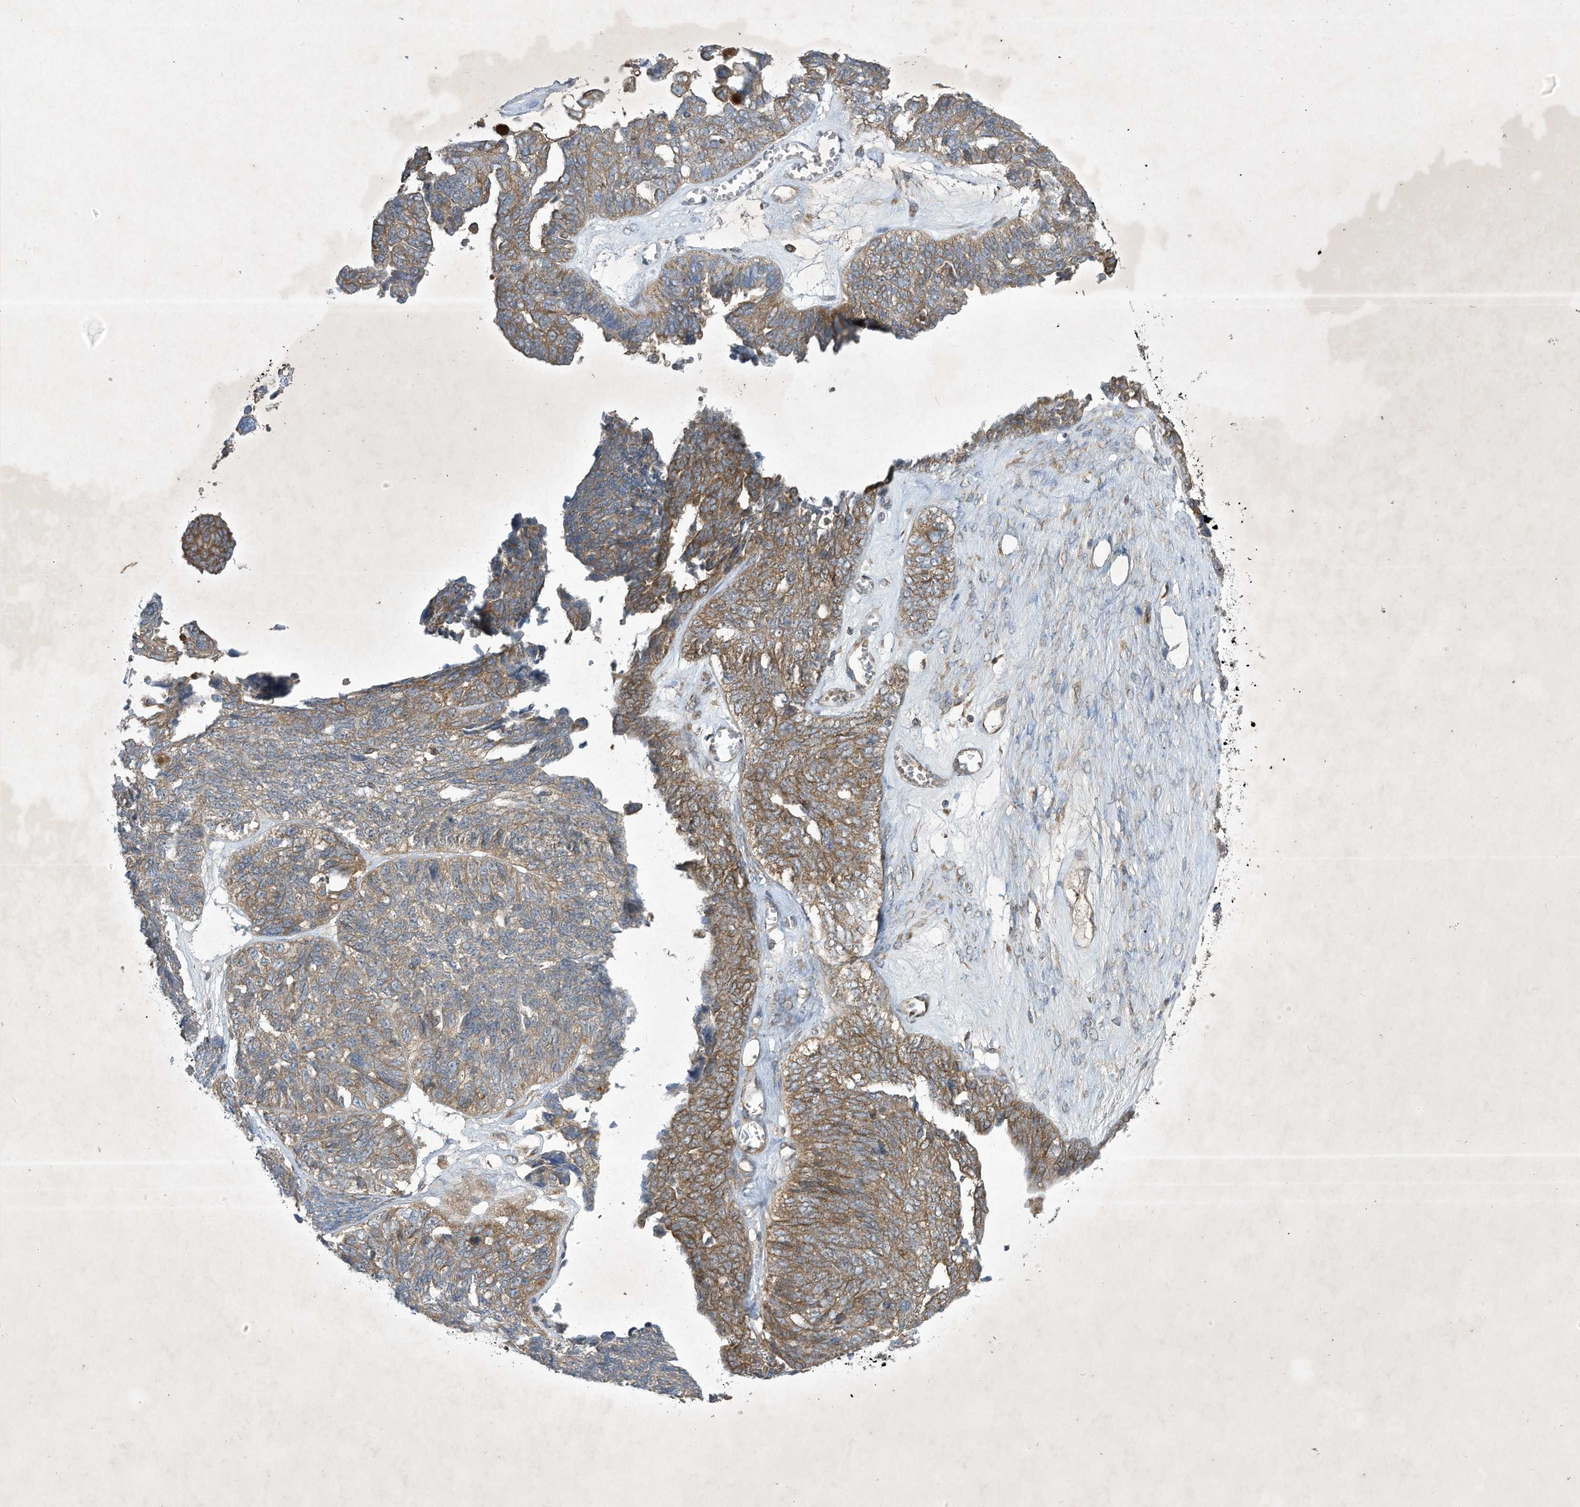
{"staining": {"intensity": "moderate", "quantity": ">75%", "location": "cytoplasmic/membranous"}, "tissue": "ovarian cancer", "cell_type": "Tumor cells", "image_type": "cancer", "snomed": [{"axis": "morphology", "description": "Cystadenocarcinoma, serous, NOS"}, {"axis": "topography", "description": "Ovary"}], "caption": "DAB immunohistochemical staining of human ovarian serous cystadenocarcinoma shows moderate cytoplasmic/membranous protein staining in approximately >75% of tumor cells.", "gene": "SYNJ2", "patient": {"sex": "female", "age": 79}}